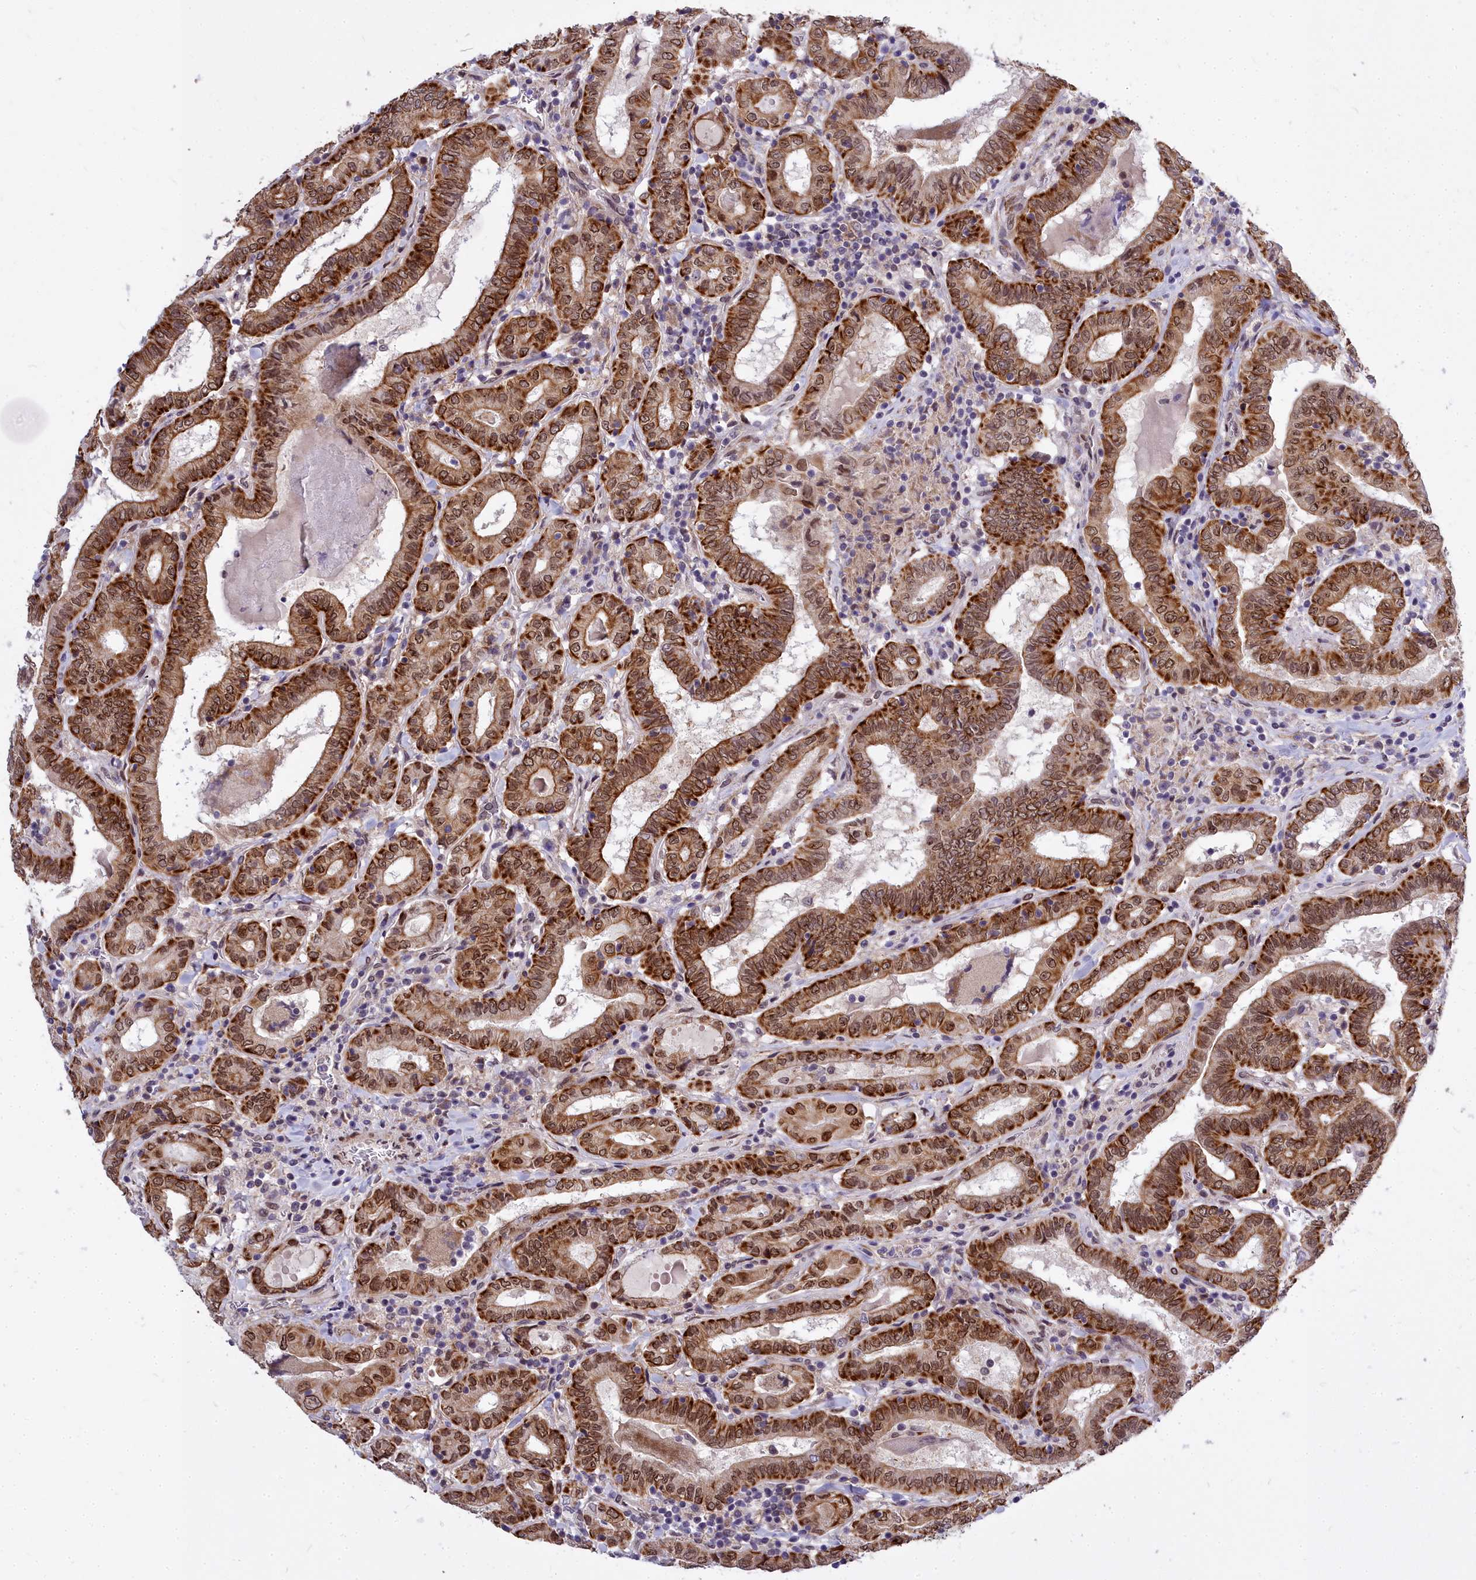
{"staining": {"intensity": "strong", "quantity": ">75%", "location": "cytoplasmic/membranous,nuclear"}, "tissue": "thyroid cancer", "cell_type": "Tumor cells", "image_type": "cancer", "snomed": [{"axis": "morphology", "description": "Papillary adenocarcinoma, NOS"}, {"axis": "topography", "description": "Thyroid gland"}], "caption": "Thyroid cancer was stained to show a protein in brown. There is high levels of strong cytoplasmic/membranous and nuclear staining in approximately >75% of tumor cells.", "gene": "ABCB8", "patient": {"sex": "female", "age": 72}}